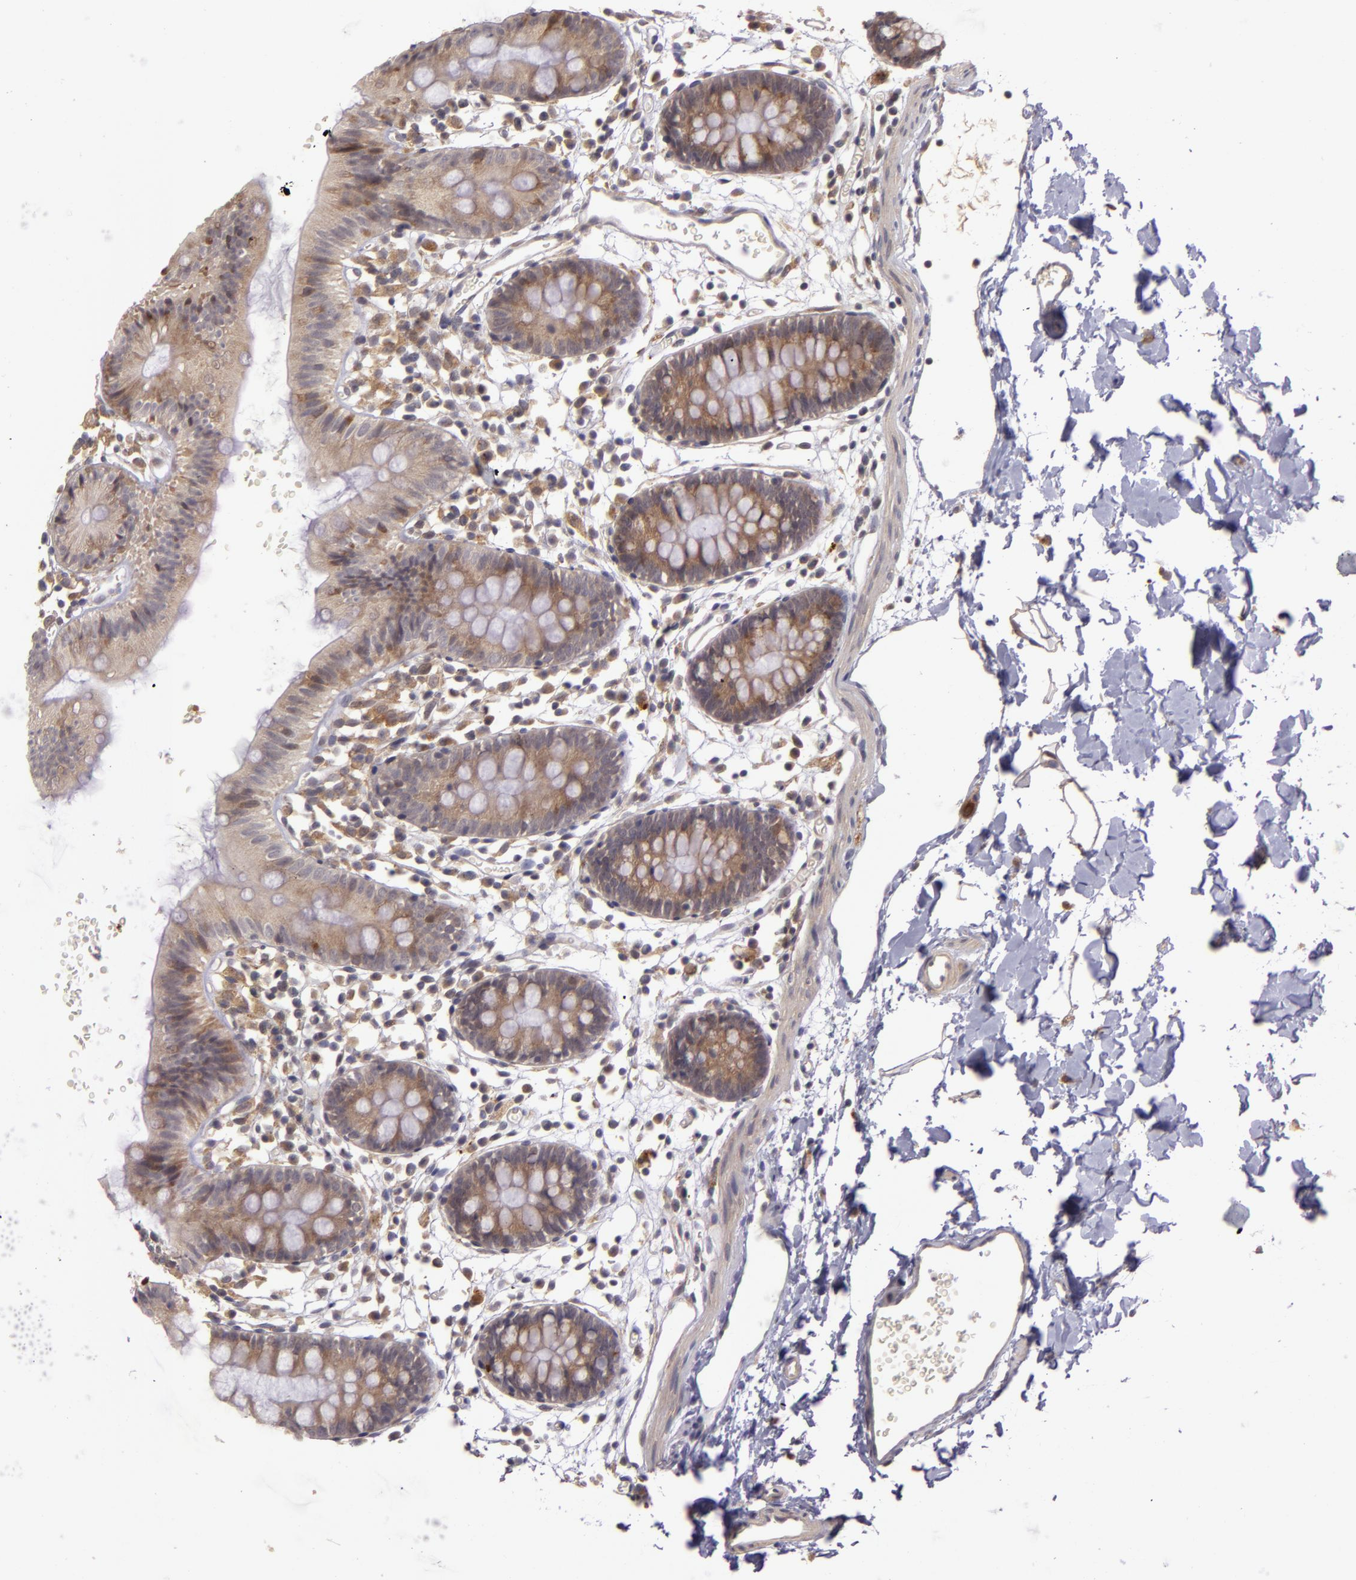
{"staining": {"intensity": "weak", "quantity": ">75%", "location": "cytoplasmic/membranous"}, "tissue": "colon", "cell_type": "Endothelial cells", "image_type": "normal", "snomed": [{"axis": "morphology", "description": "Normal tissue, NOS"}, {"axis": "topography", "description": "Colon"}], "caption": "IHC staining of unremarkable colon, which shows low levels of weak cytoplasmic/membranous staining in about >75% of endothelial cells indicating weak cytoplasmic/membranous protein staining. The staining was performed using DAB (brown) for protein detection and nuclei were counterstained in hematoxylin (blue).", "gene": "PPP1R3F", "patient": {"sex": "male", "age": 14}}